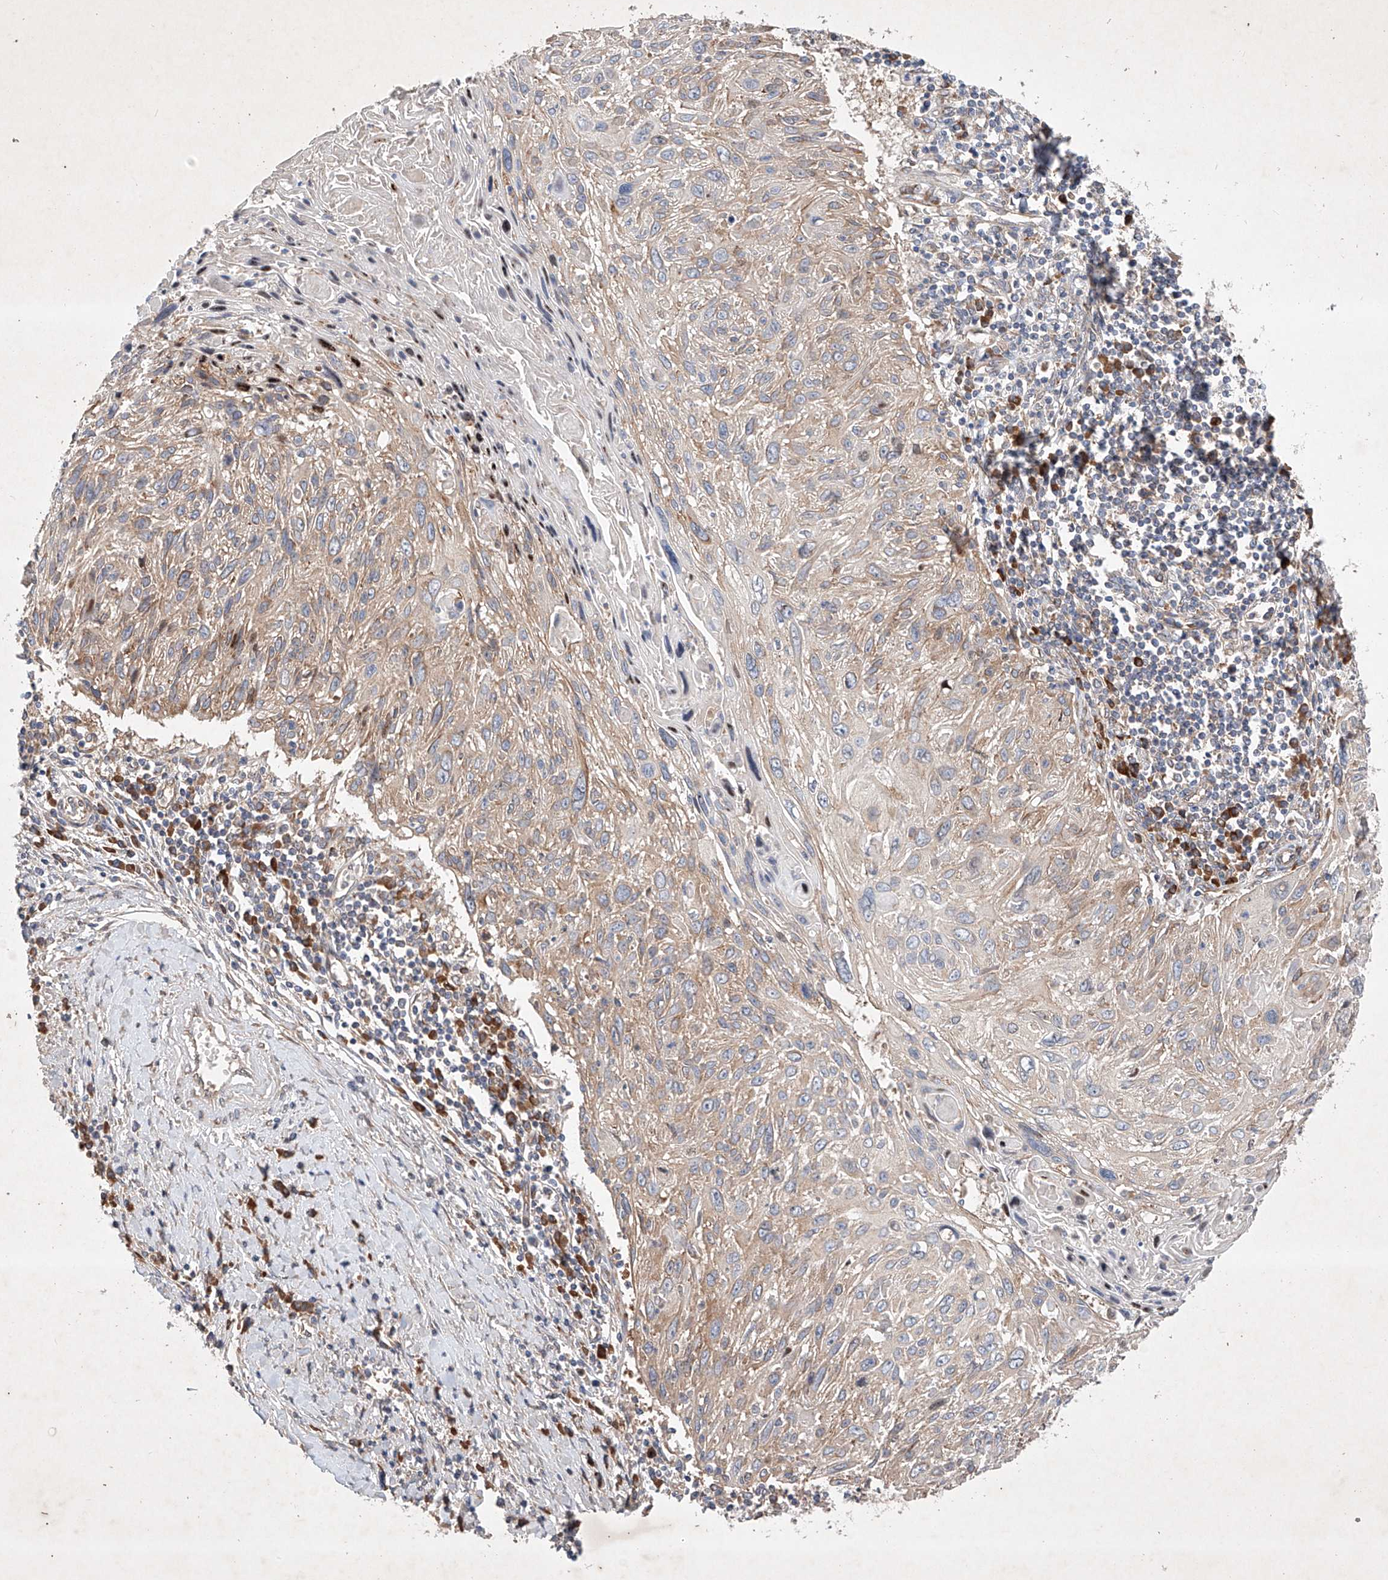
{"staining": {"intensity": "weak", "quantity": "25%-75%", "location": "cytoplasmic/membranous"}, "tissue": "cervical cancer", "cell_type": "Tumor cells", "image_type": "cancer", "snomed": [{"axis": "morphology", "description": "Squamous cell carcinoma, NOS"}, {"axis": "topography", "description": "Cervix"}], "caption": "Immunohistochemistry (IHC) of human squamous cell carcinoma (cervical) exhibits low levels of weak cytoplasmic/membranous positivity in approximately 25%-75% of tumor cells. Nuclei are stained in blue.", "gene": "FASTK", "patient": {"sex": "female", "age": 51}}